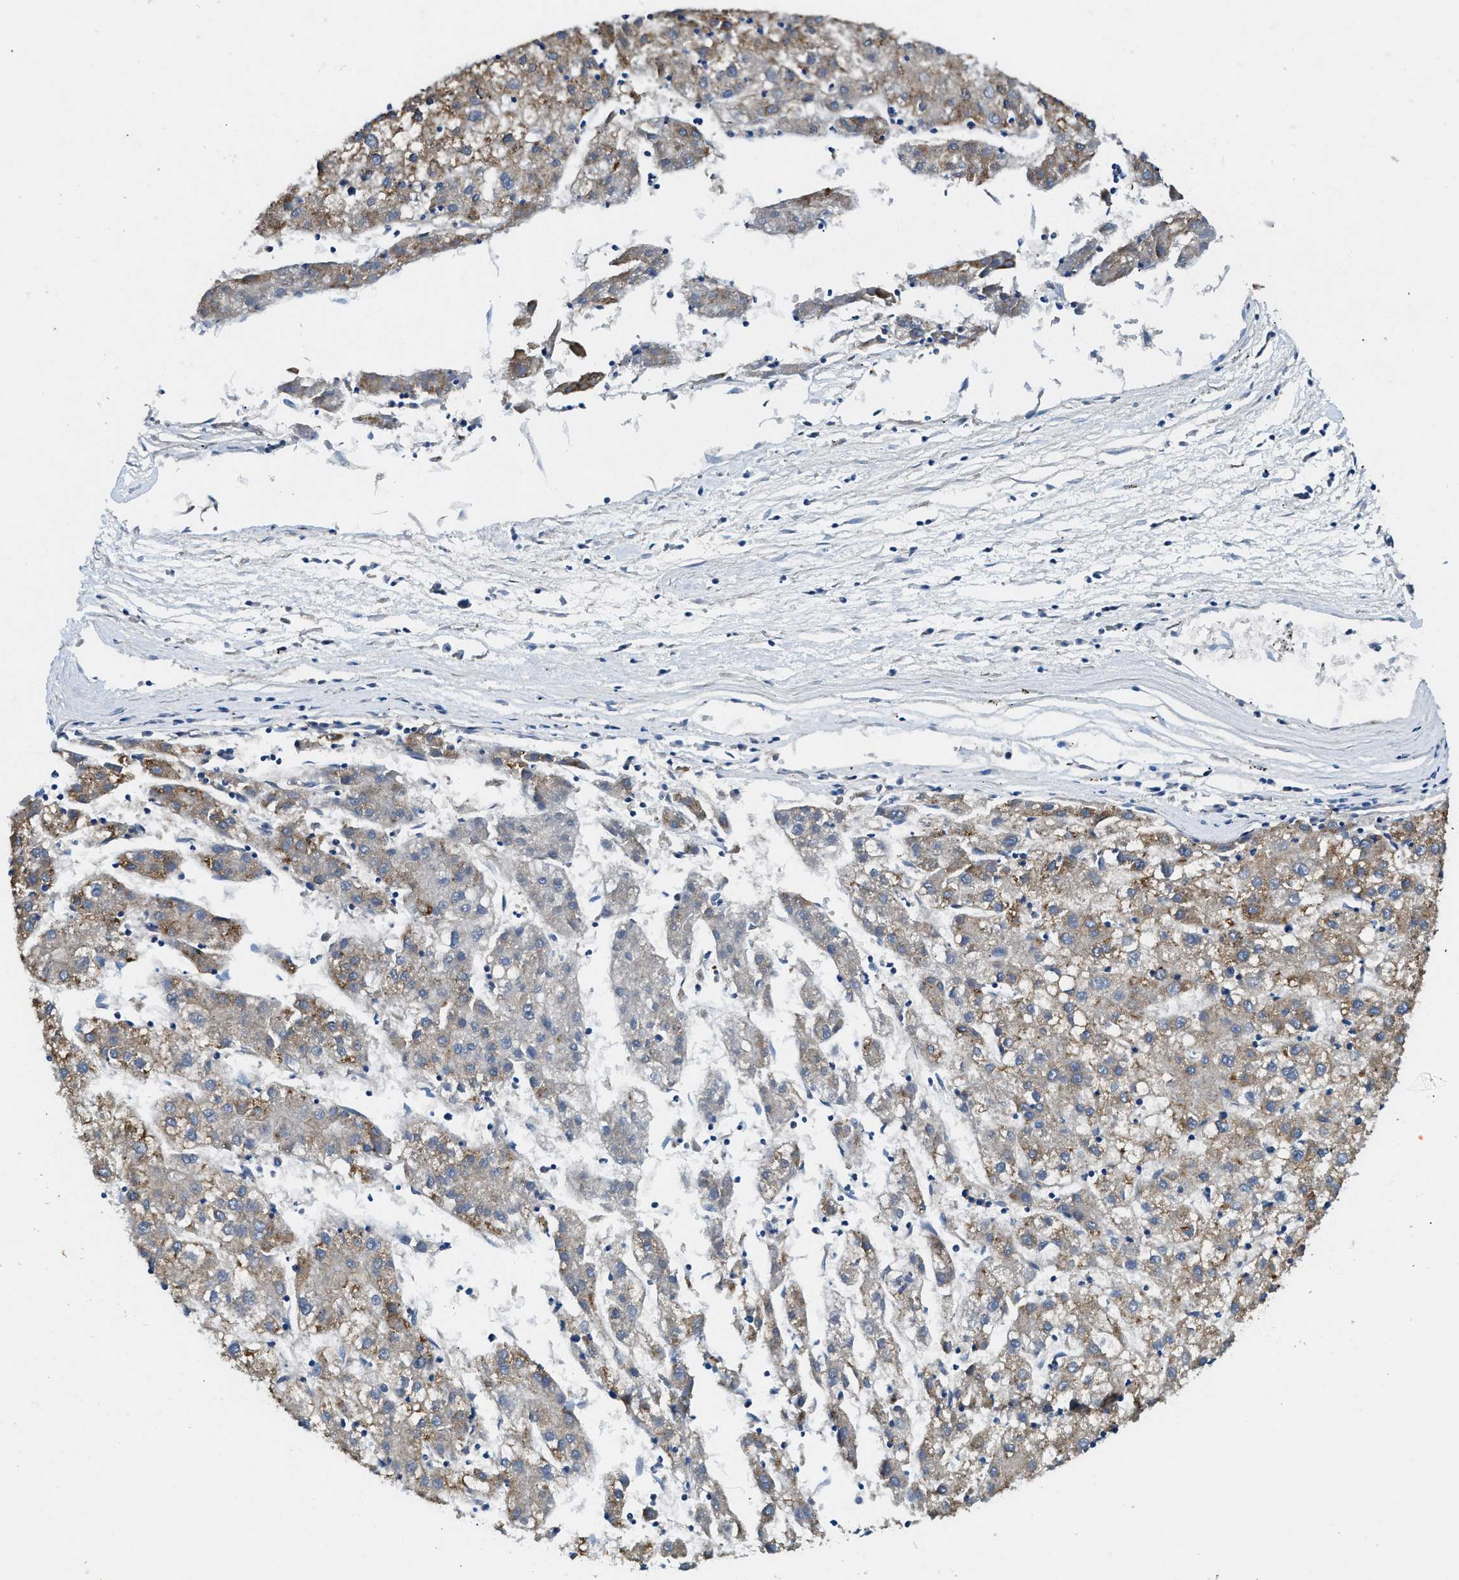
{"staining": {"intensity": "moderate", "quantity": "25%-75%", "location": "cytoplasmic/membranous"}, "tissue": "liver cancer", "cell_type": "Tumor cells", "image_type": "cancer", "snomed": [{"axis": "morphology", "description": "Carcinoma, Hepatocellular, NOS"}, {"axis": "topography", "description": "Liver"}], "caption": "Hepatocellular carcinoma (liver) was stained to show a protein in brown. There is medium levels of moderate cytoplasmic/membranous expression in about 25%-75% of tumor cells.", "gene": "CDK15", "patient": {"sex": "male", "age": 72}}